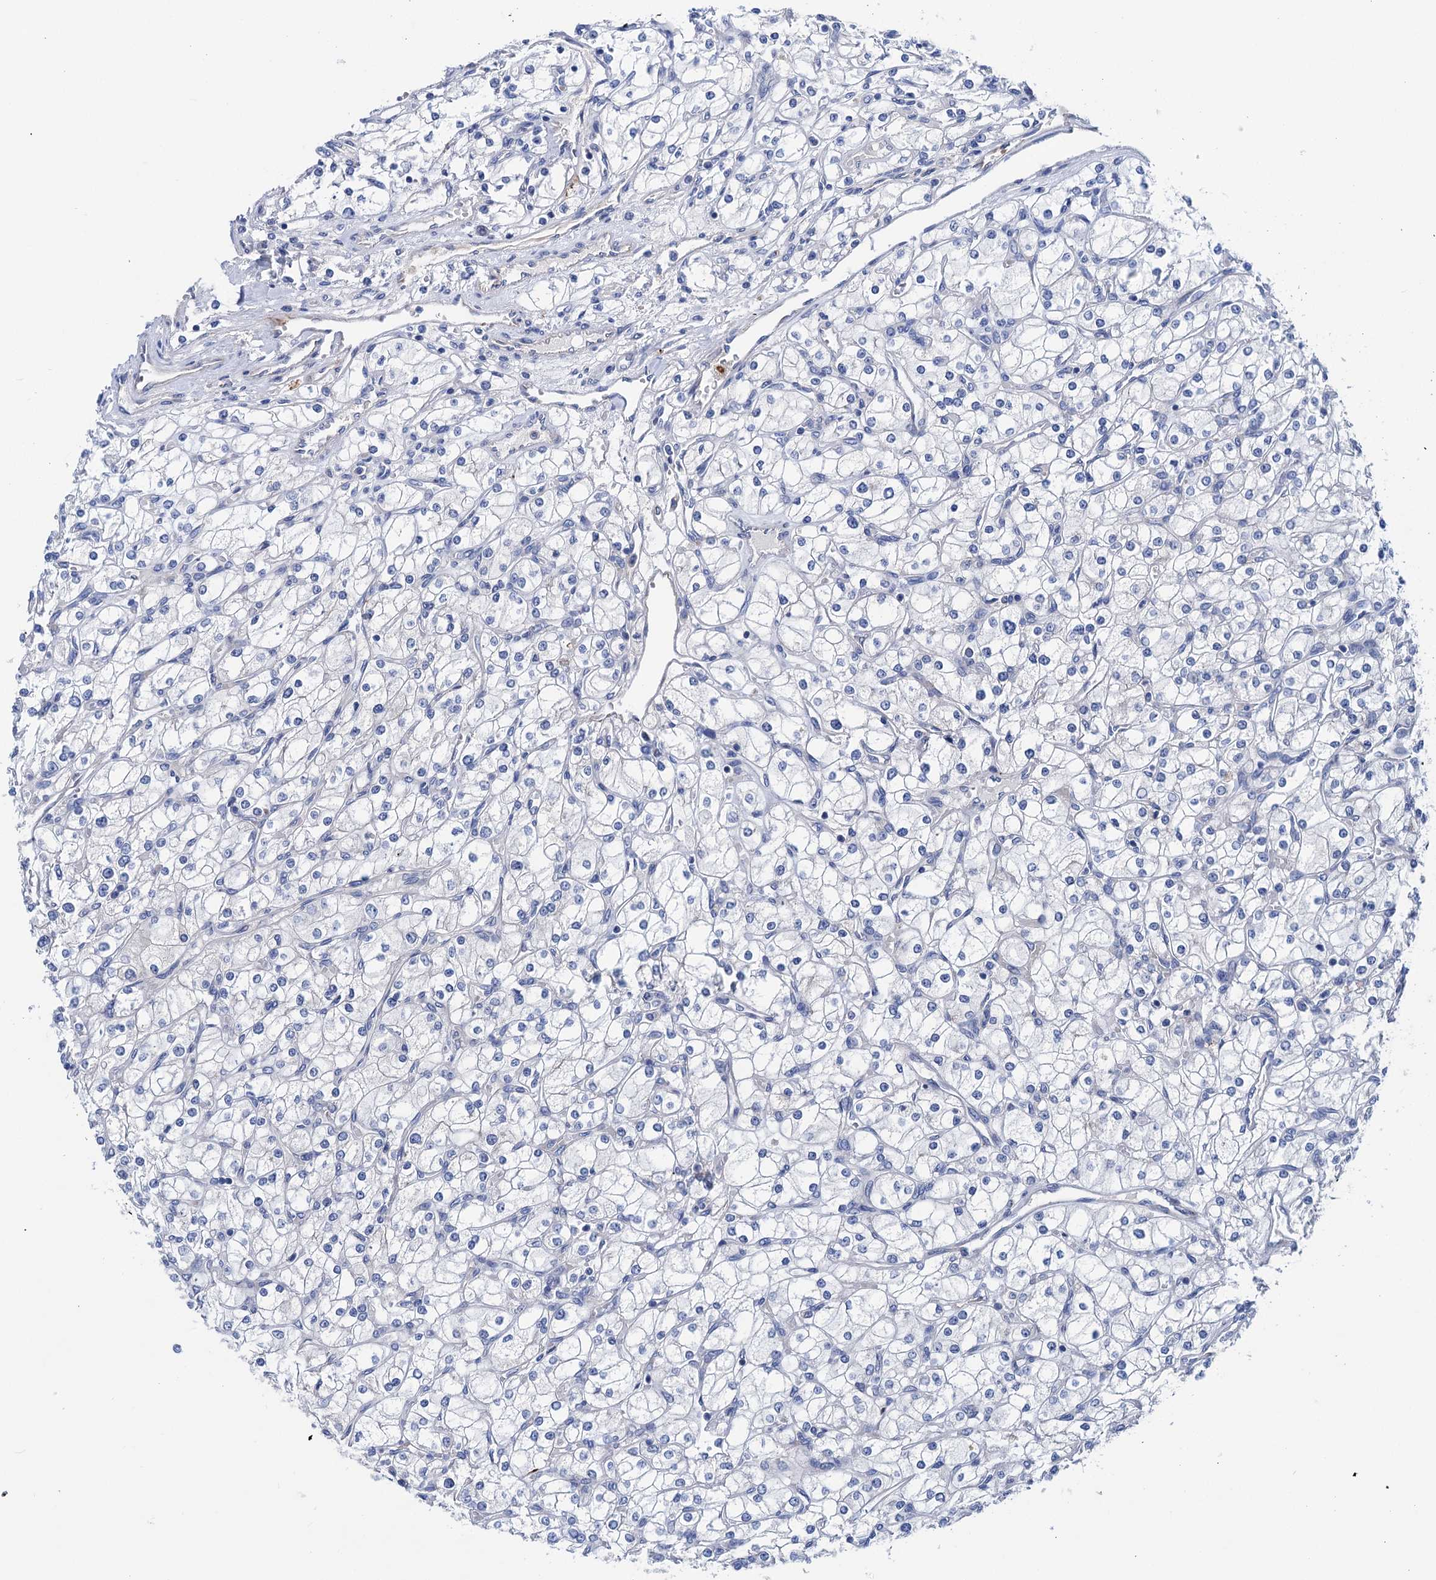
{"staining": {"intensity": "negative", "quantity": "none", "location": "none"}, "tissue": "renal cancer", "cell_type": "Tumor cells", "image_type": "cancer", "snomed": [{"axis": "morphology", "description": "Adenocarcinoma, NOS"}, {"axis": "topography", "description": "Kidney"}], "caption": "Immunohistochemical staining of human renal cancer shows no significant staining in tumor cells.", "gene": "ZNRD2", "patient": {"sex": "male", "age": 80}}